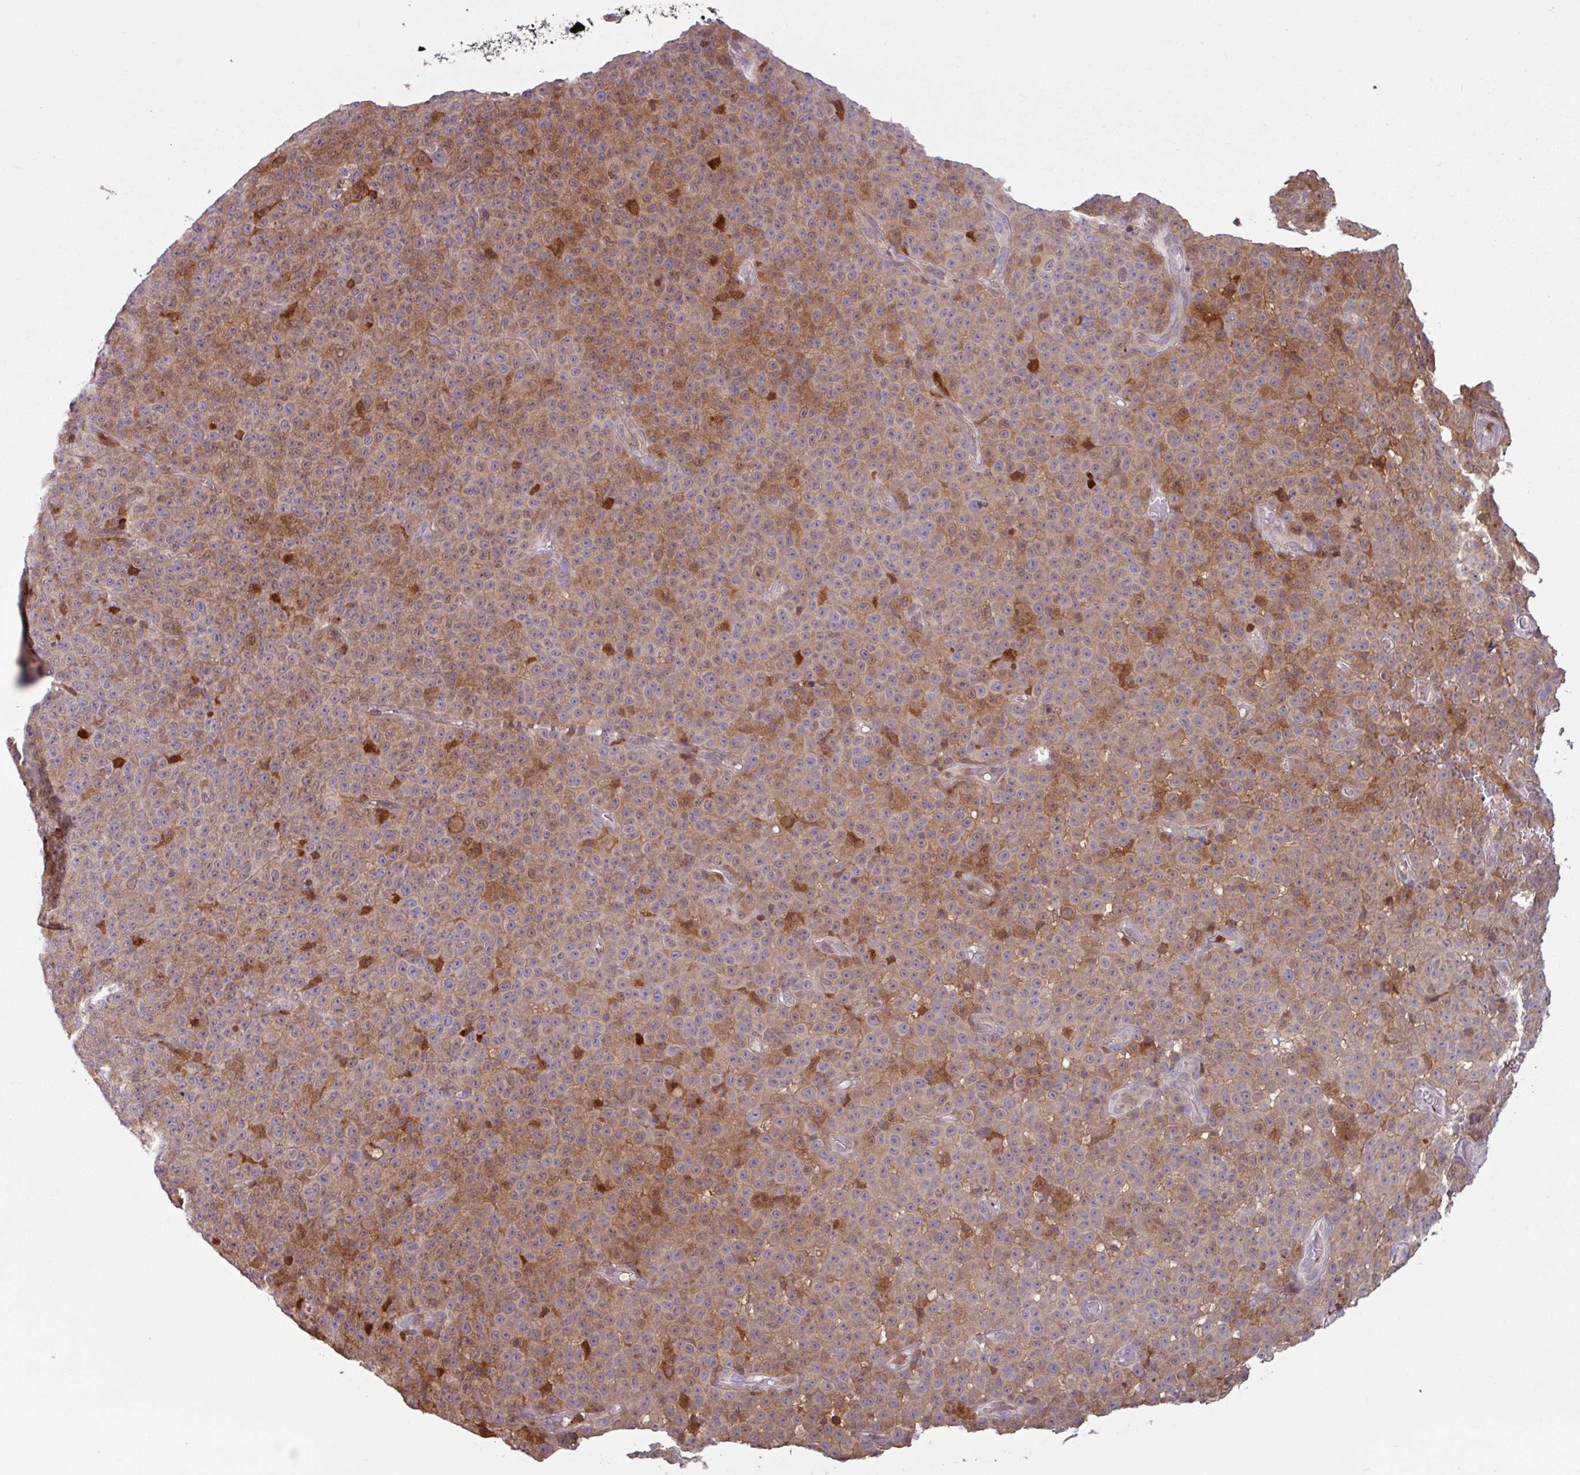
{"staining": {"intensity": "moderate", "quantity": ">75%", "location": "cytoplasmic/membranous"}, "tissue": "melanoma", "cell_type": "Tumor cells", "image_type": "cancer", "snomed": [{"axis": "morphology", "description": "Malignant melanoma, NOS"}, {"axis": "topography", "description": "Skin"}], "caption": "A brown stain highlights moderate cytoplasmic/membranous staining of a protein in human malignant melanoma tumor cells.", "gene": "SEC61G", "patient": {"sex": "female", "age": 82}}